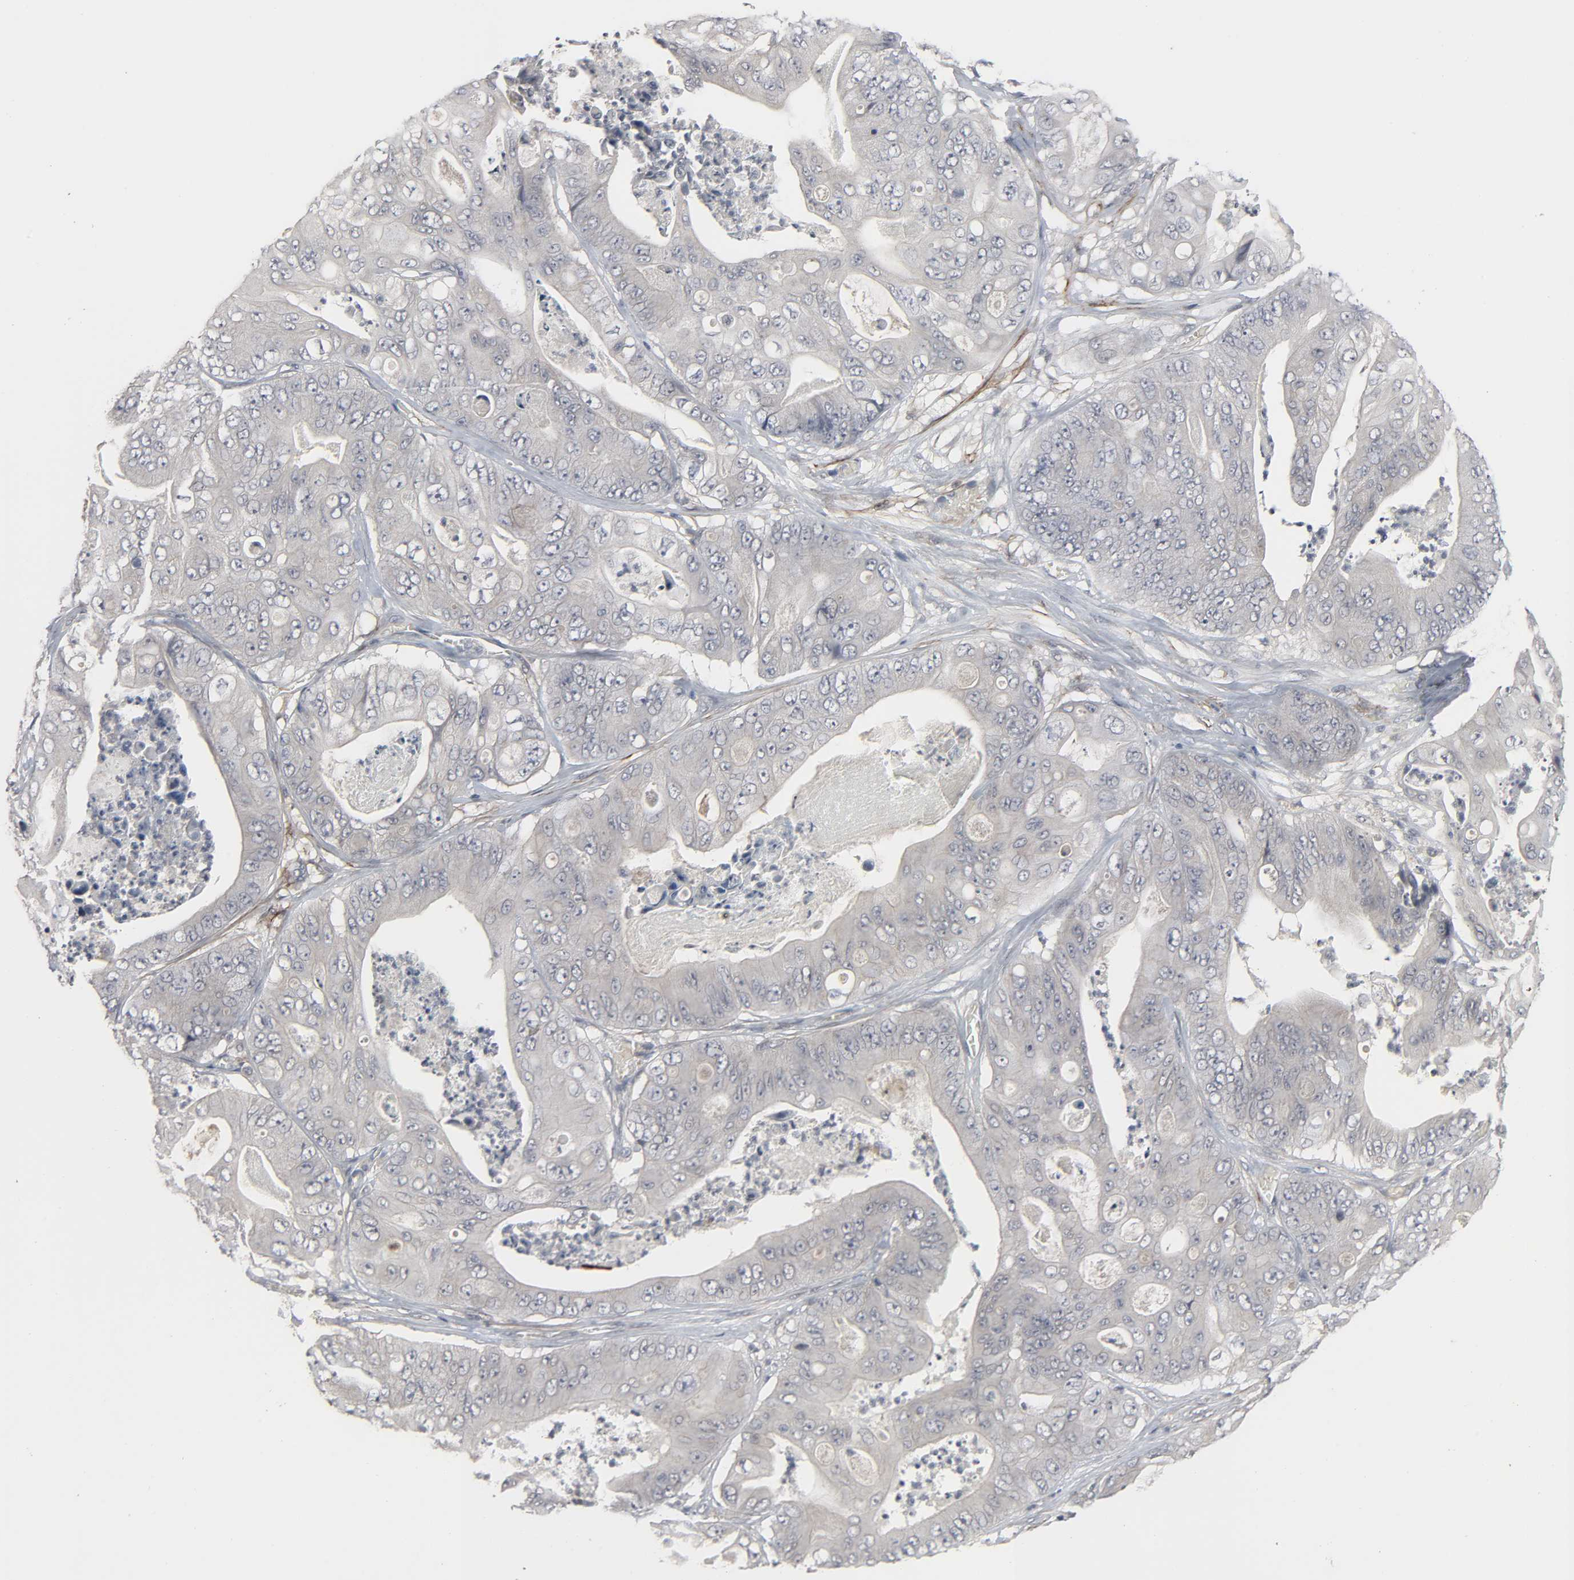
{"staining": {"intensity": "negative", "quantity": "none", "location": "none"}, "tissue": "stomach cancer", "cell_type": "Tumor cells", "image_type": "cancer", "snomed": [{"axis": "morphology", "description": "Adenocarcinoma, NOS"}, {"axis": "topography", "description": "Stomach"}], "caption": "Tumor cells are negative for brown protein staining in adenocarcinoma (stomach). Brightfield microscopy of immunohistochemistry stained with DAB (brown) and hematoxylin (blue), captured at high magnification.", "gene": "ZNF222", "patient": {"sex": "female", "age": 73}}